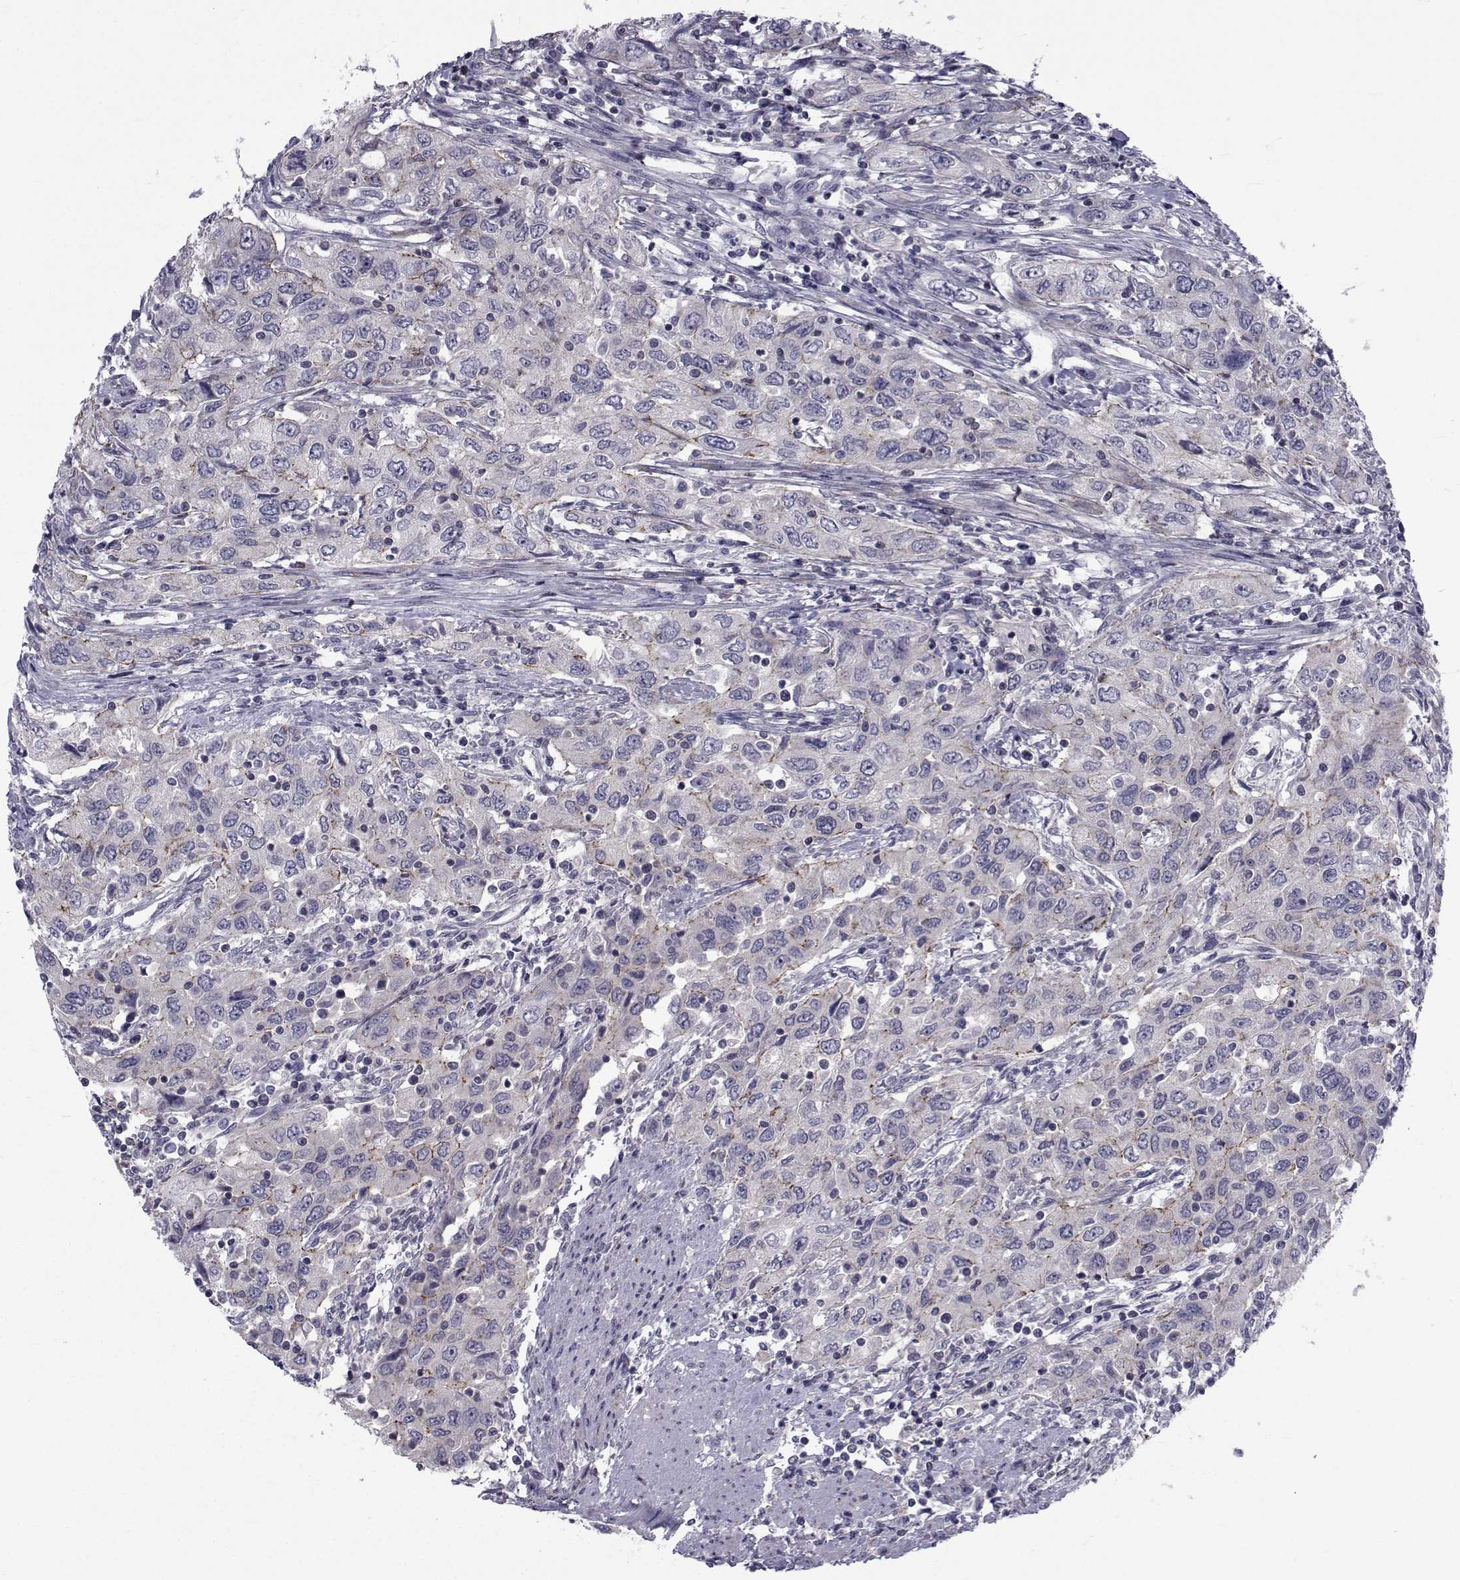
{"staining": {"intensity": "moderate", "quantity": "<25%", "location": "cytoplasmic/membranous"}, "tissue": "urothelial cancer", "cell_type": "Tumor cells", "image_type": "cancer", "snomed": [{"axis": "morphology", "description": "Urothelial carcinoma, High grade"}, {"axis": "topography", "description": "Urinary bladder"}], "caption": "Tumor cells display low levels of moderate cytoplasmic/membranous expression in about <25% of cells in human high-grade urothelial carcinoma.", "gene": "SLC30A10", "patient": {"sex": "male", "age": 76}}